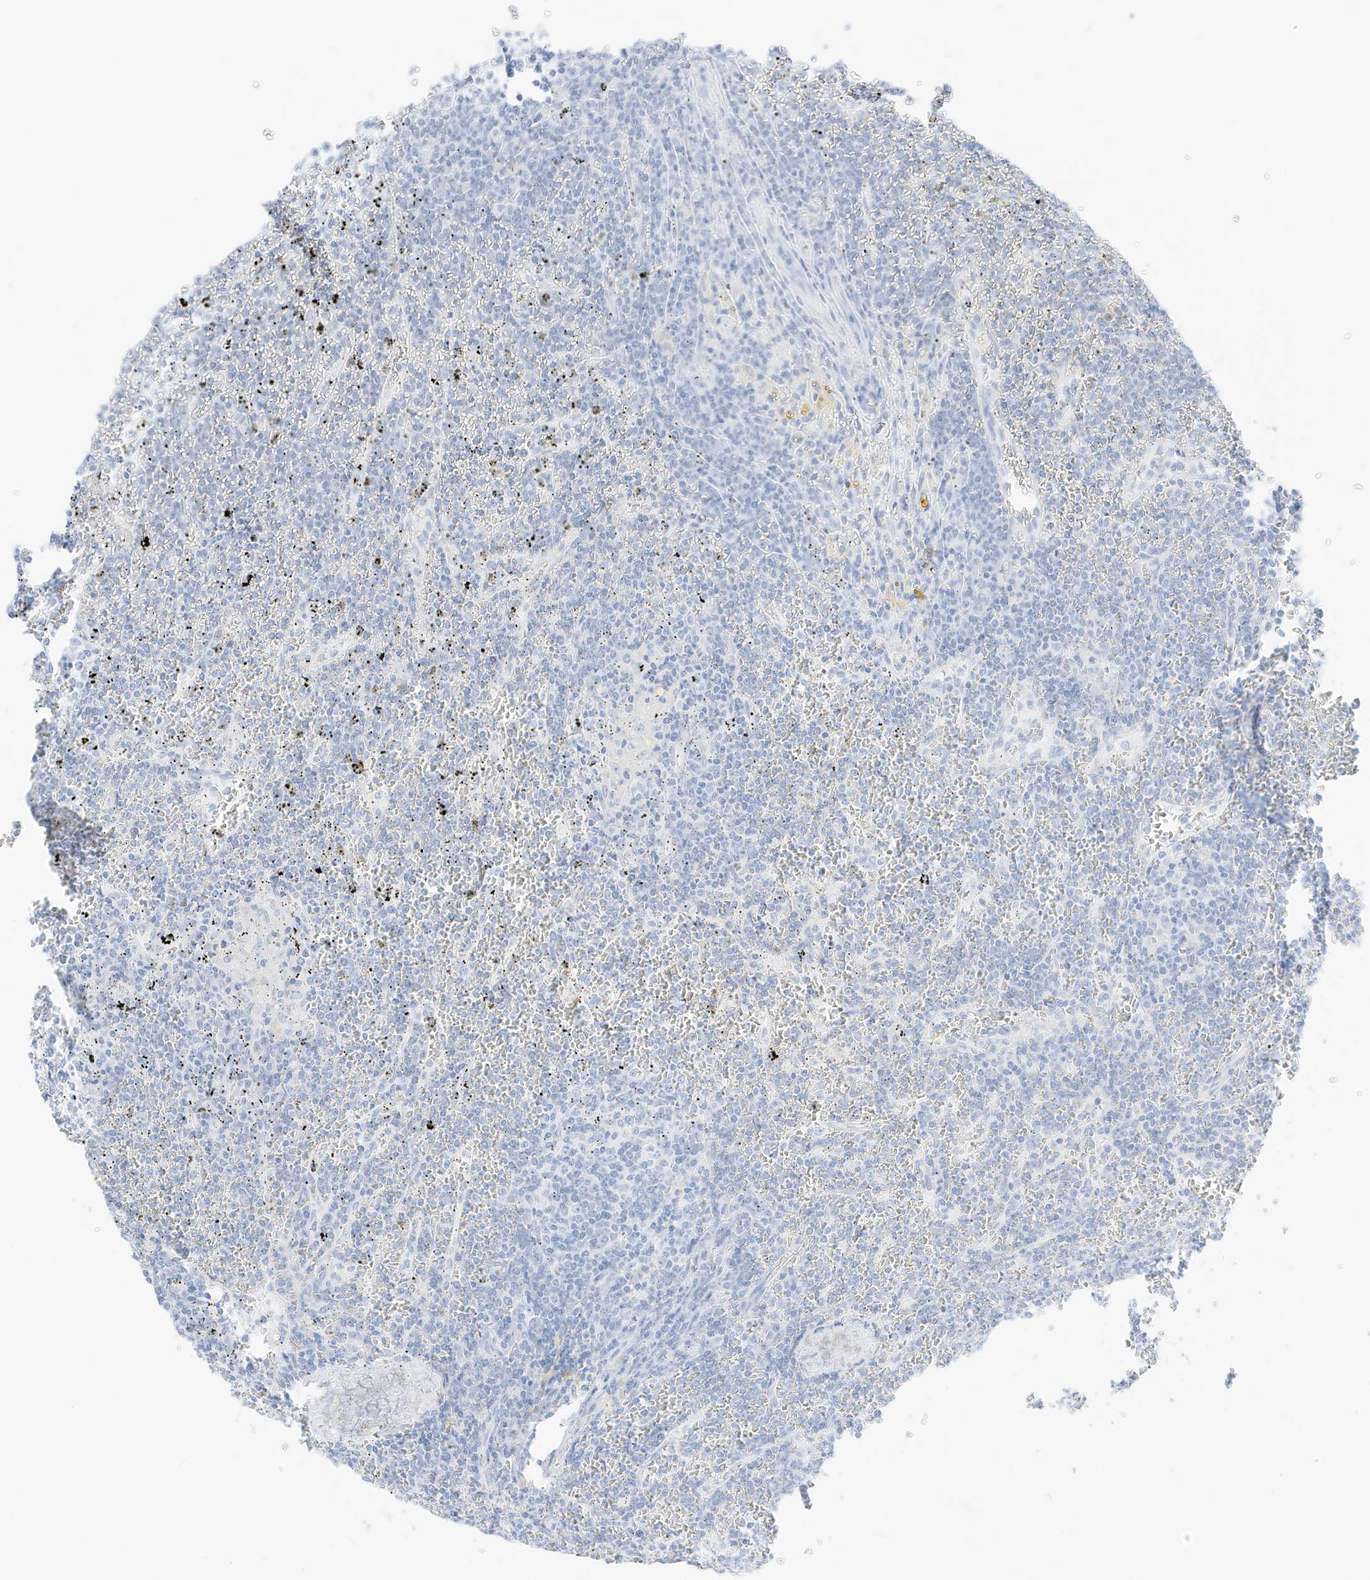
{"staining": {"intensity": "negative", "quantity": "none", "location": "none"}, "tissue": "lymphoma", "cell_type": "Tumor cells", "image_type": "cancer", "snomed": [{"axis": "morphology", "description": "Malignant lymphoma, non-Hodgkin's type, Low grade"}, {"axis": "topography", "description": "Spleen"}], "caption": "An immunohistochemistry (IHC) photomicrograph of lymphoma is shown. There is no staining in tumor cells of lymphoma.", "gene": "SLC22A13", "patient": {"sex": "female", "age": 19}}